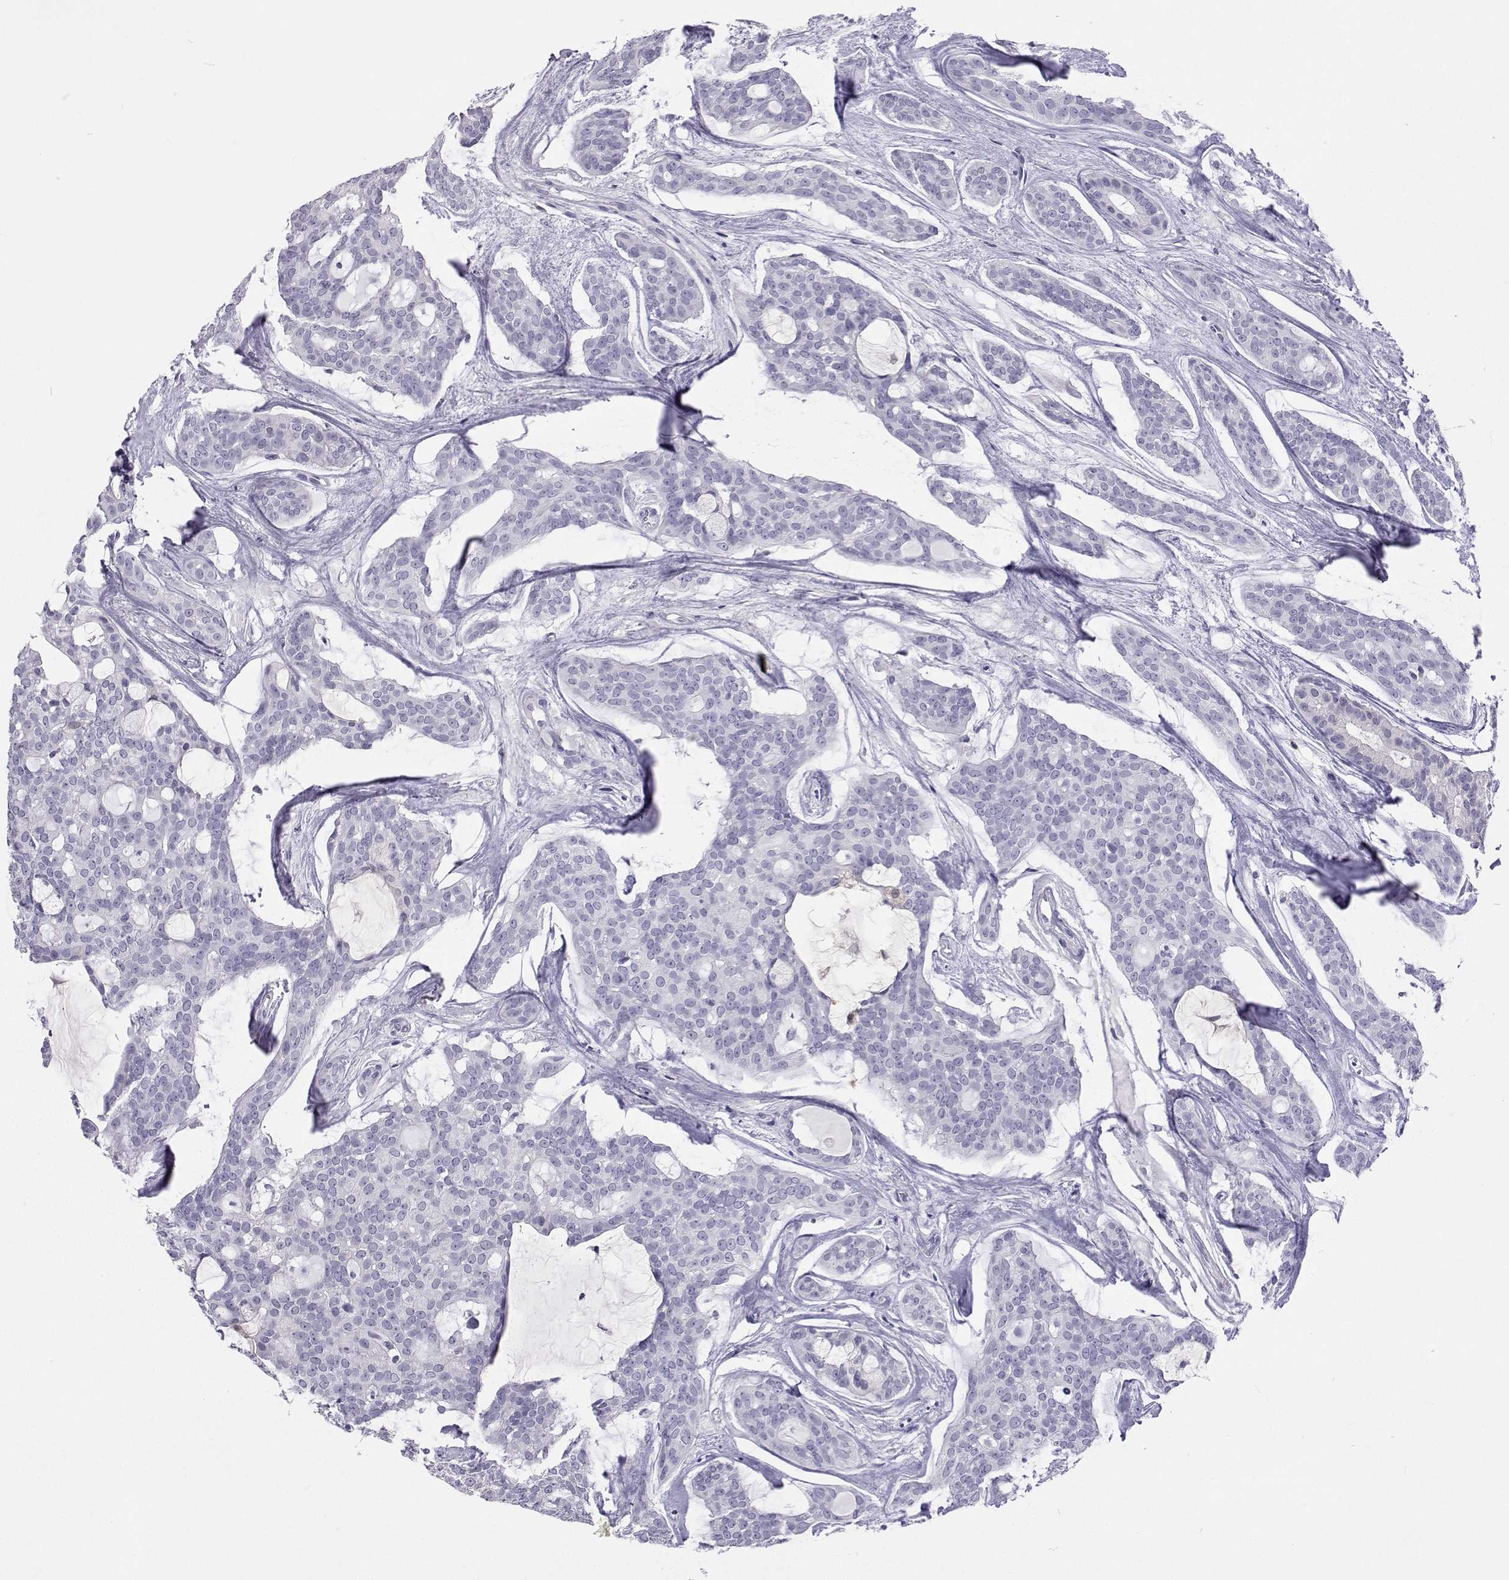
{"staining": {"intensity": "negative", "quantity": "none", "location": "none"}, "tissue": "head and neck cancer", "cell_type": "Tumor cells", "image_type": "cancer", "snomed": [{"axis": "morphology", "description": "Adenocarcinoma, NOS"}, {"axis": "topography", "description": "Head-Neck"}], "caption": "Immunohistochemistry (IHC) of human adenocarcinoma (head and neck) exhibits no staining in tumor cells.", "gene": "GALM", "patient": {"sex": "male", "age": 66}}